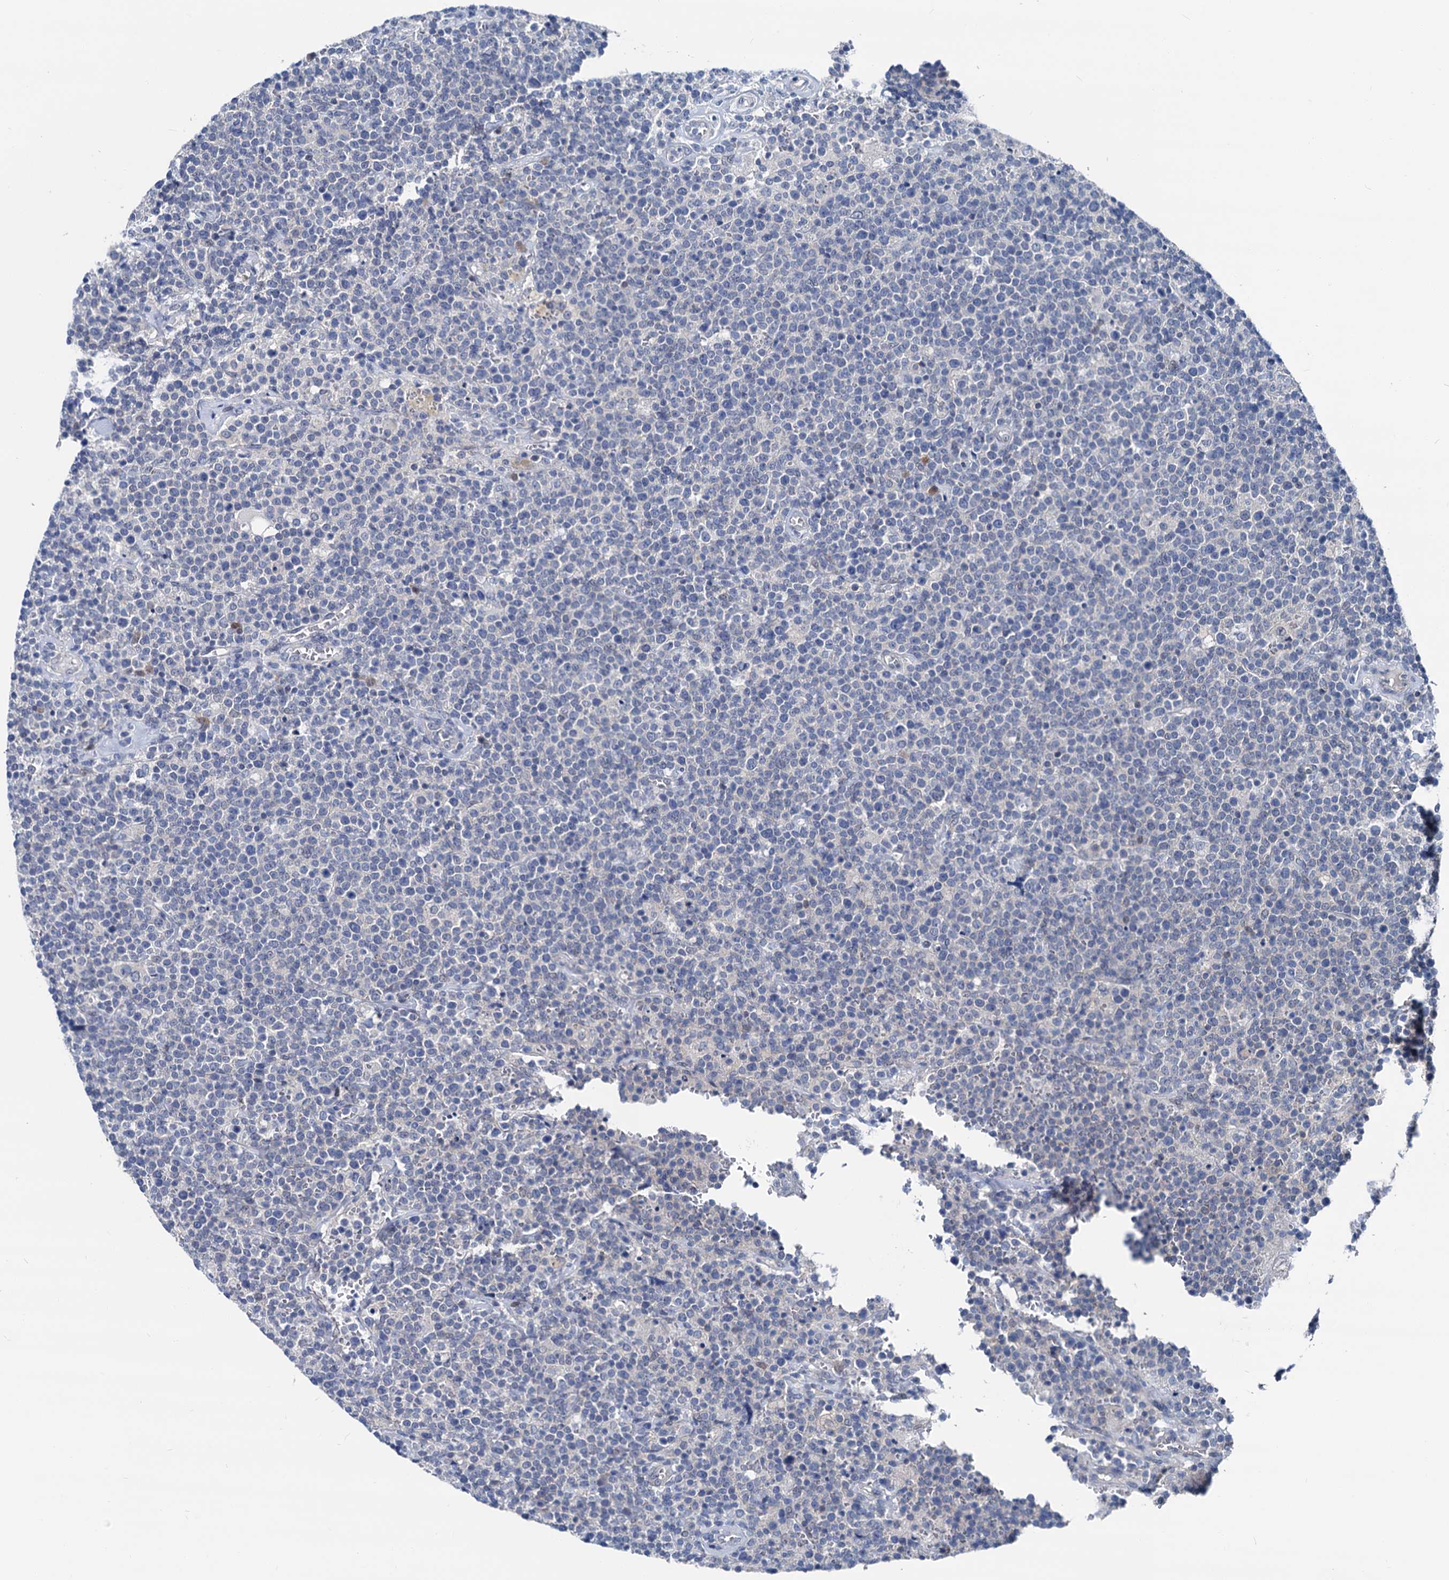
{"staining": {"intensity": "negative", "quantity": "none", "location": "none"}, "tissue": "lymphoma", "cell_type": "Tumor cells", "image_type": "cancer", "snomed": [{"axis": "morphology", "description": "Malignant lymphoma, non-Hodgkin's type, High grade"}, {"axis": "topography", "description": "Lymph node"}], "caption": "Protein analysis of lymphoma shows no significant expression in tumor cells. Brightfield microscopy of IHC stained with DAB (brown) and hematoxylin (blue), captured at high magnification.", "gene": "GLO1", "patient": {"sex": "male", "age": 61}}